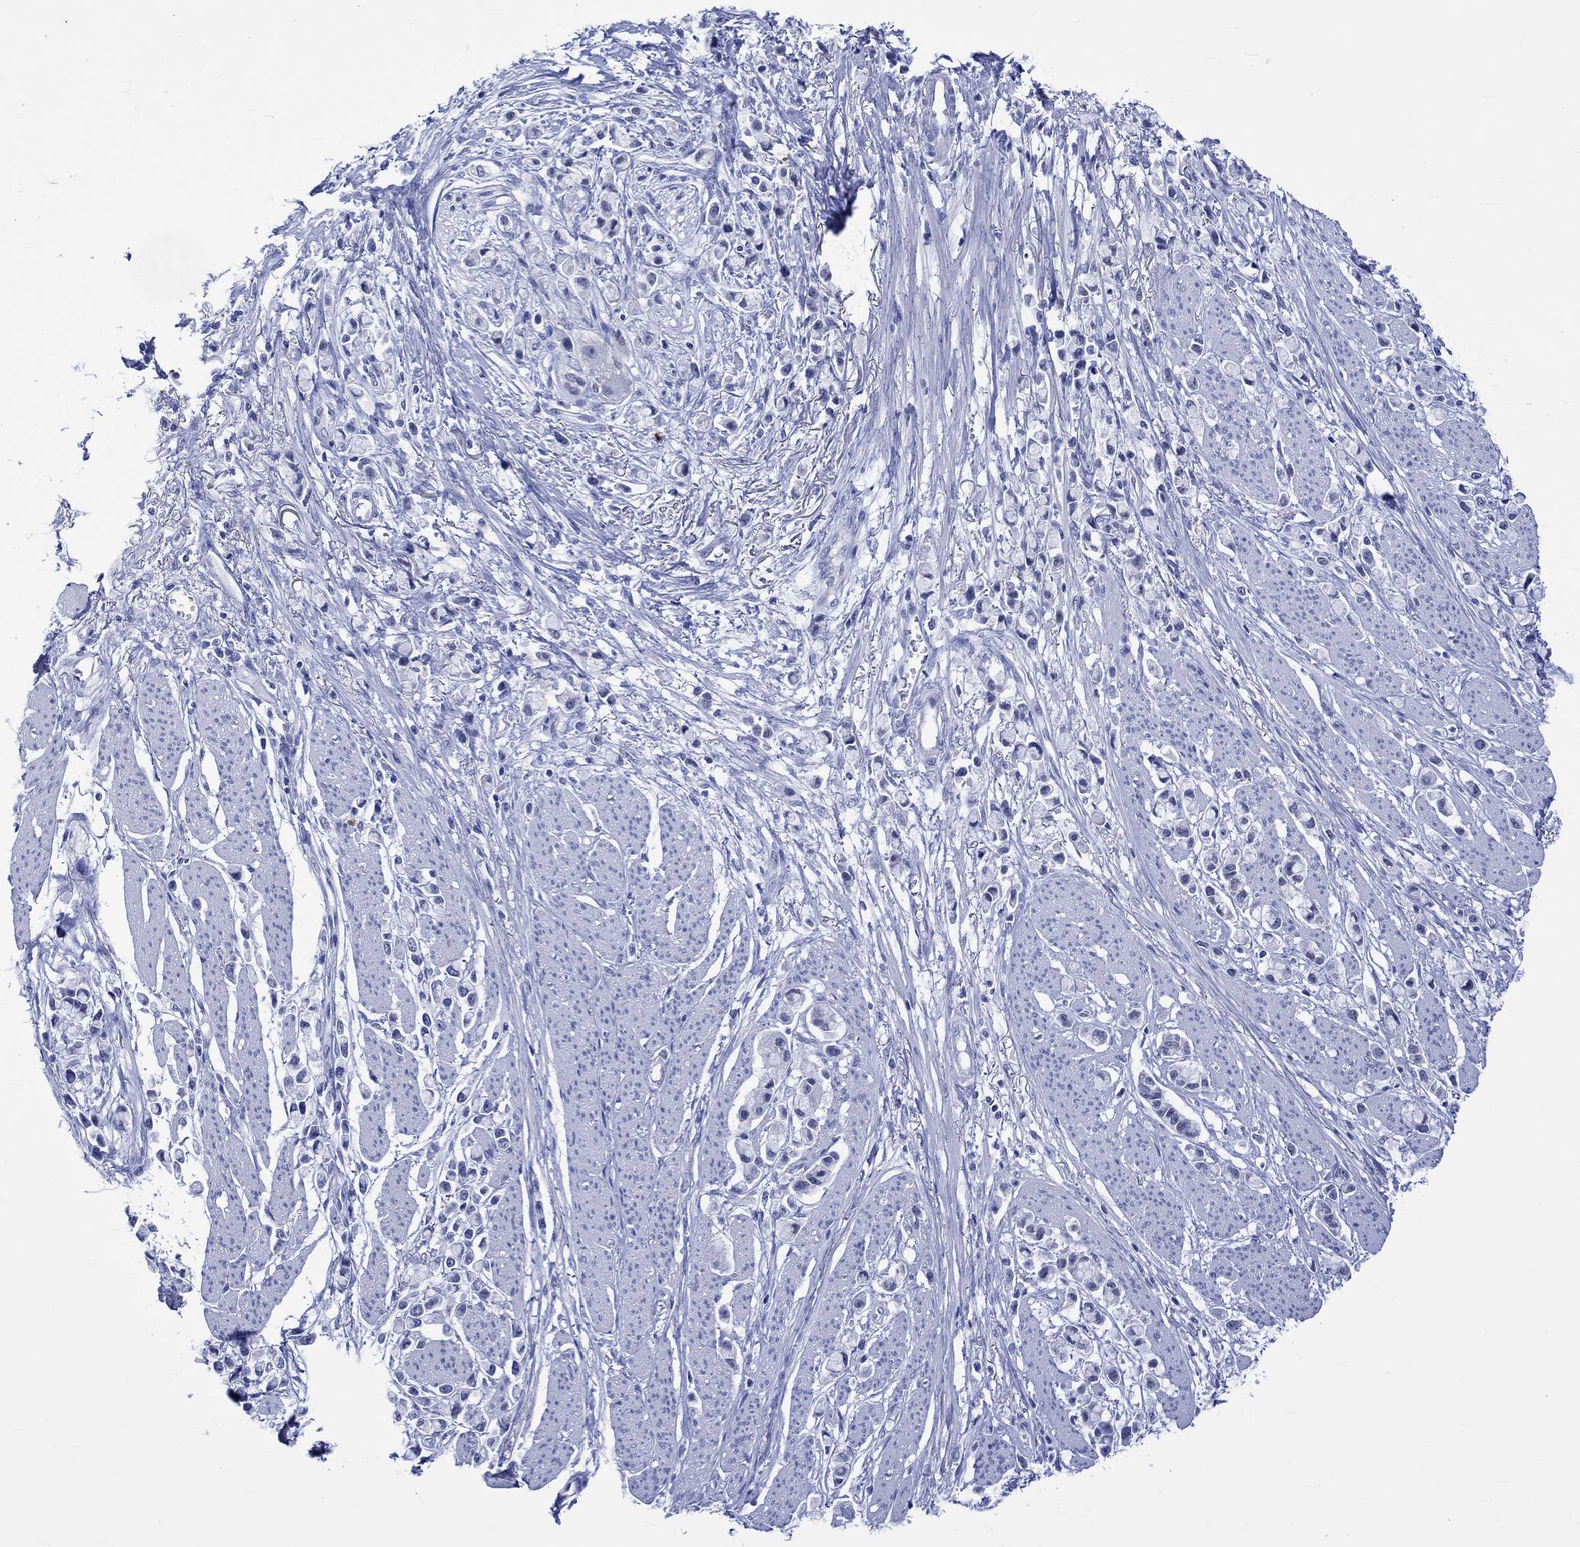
{"staining": {"intensity": "negative", "quantity": "none", "location": "none"}, "tissue": "stomach cancer", "cell_type": "Tumor cells", "image_type": "cancer", "snomed": [{"axis": "morphology", "description": "Adenocarcinoma, NOS"}, {"axis": "topography", "description": "Stomach"}], "caption": "This is an immunohistochemistry image of human stomach adenocarcinoma. There is no staining in tumor cells.", "gene": "KLHL33", "patient": {"sex": "female", "age": 81}}